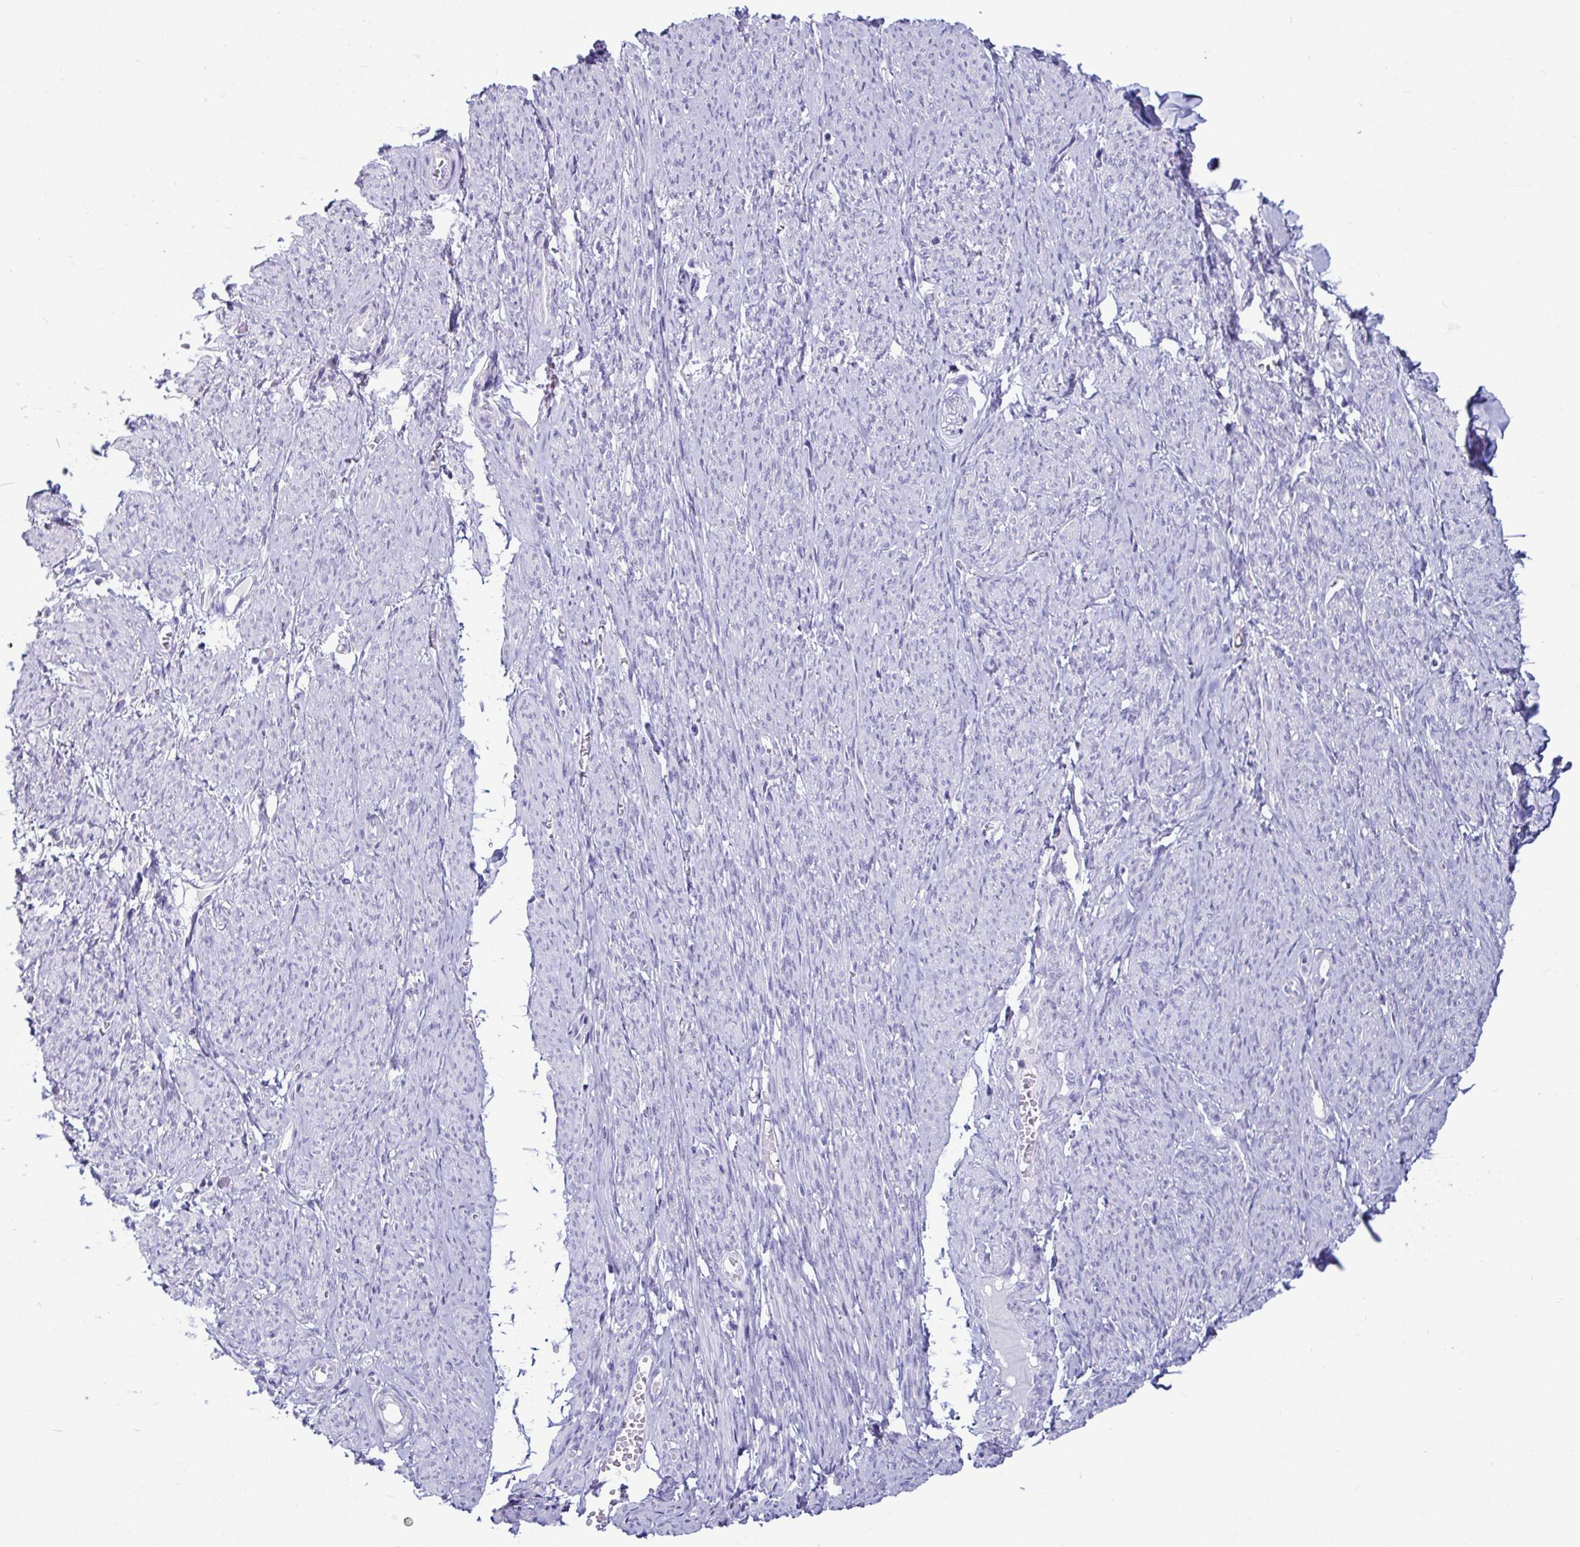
{"staining": {"intensity": "negative", "quantity": "none", "location": "none"}, "tissue": "smooth muscle", "cell_type": "Smooth muscle cells", "image_type": "normal", "snomed": [{"axis": "morphology", "description": "Normal tissue, NOS"}, {"axis": "topography", "description": "Smooth muscle"}], "caption": "A micrograph of human smooth muscle is negative for staining in smooth muscle cells.", "gene": "TFPI2", "patient": {"sex": "female", "age": 65}}